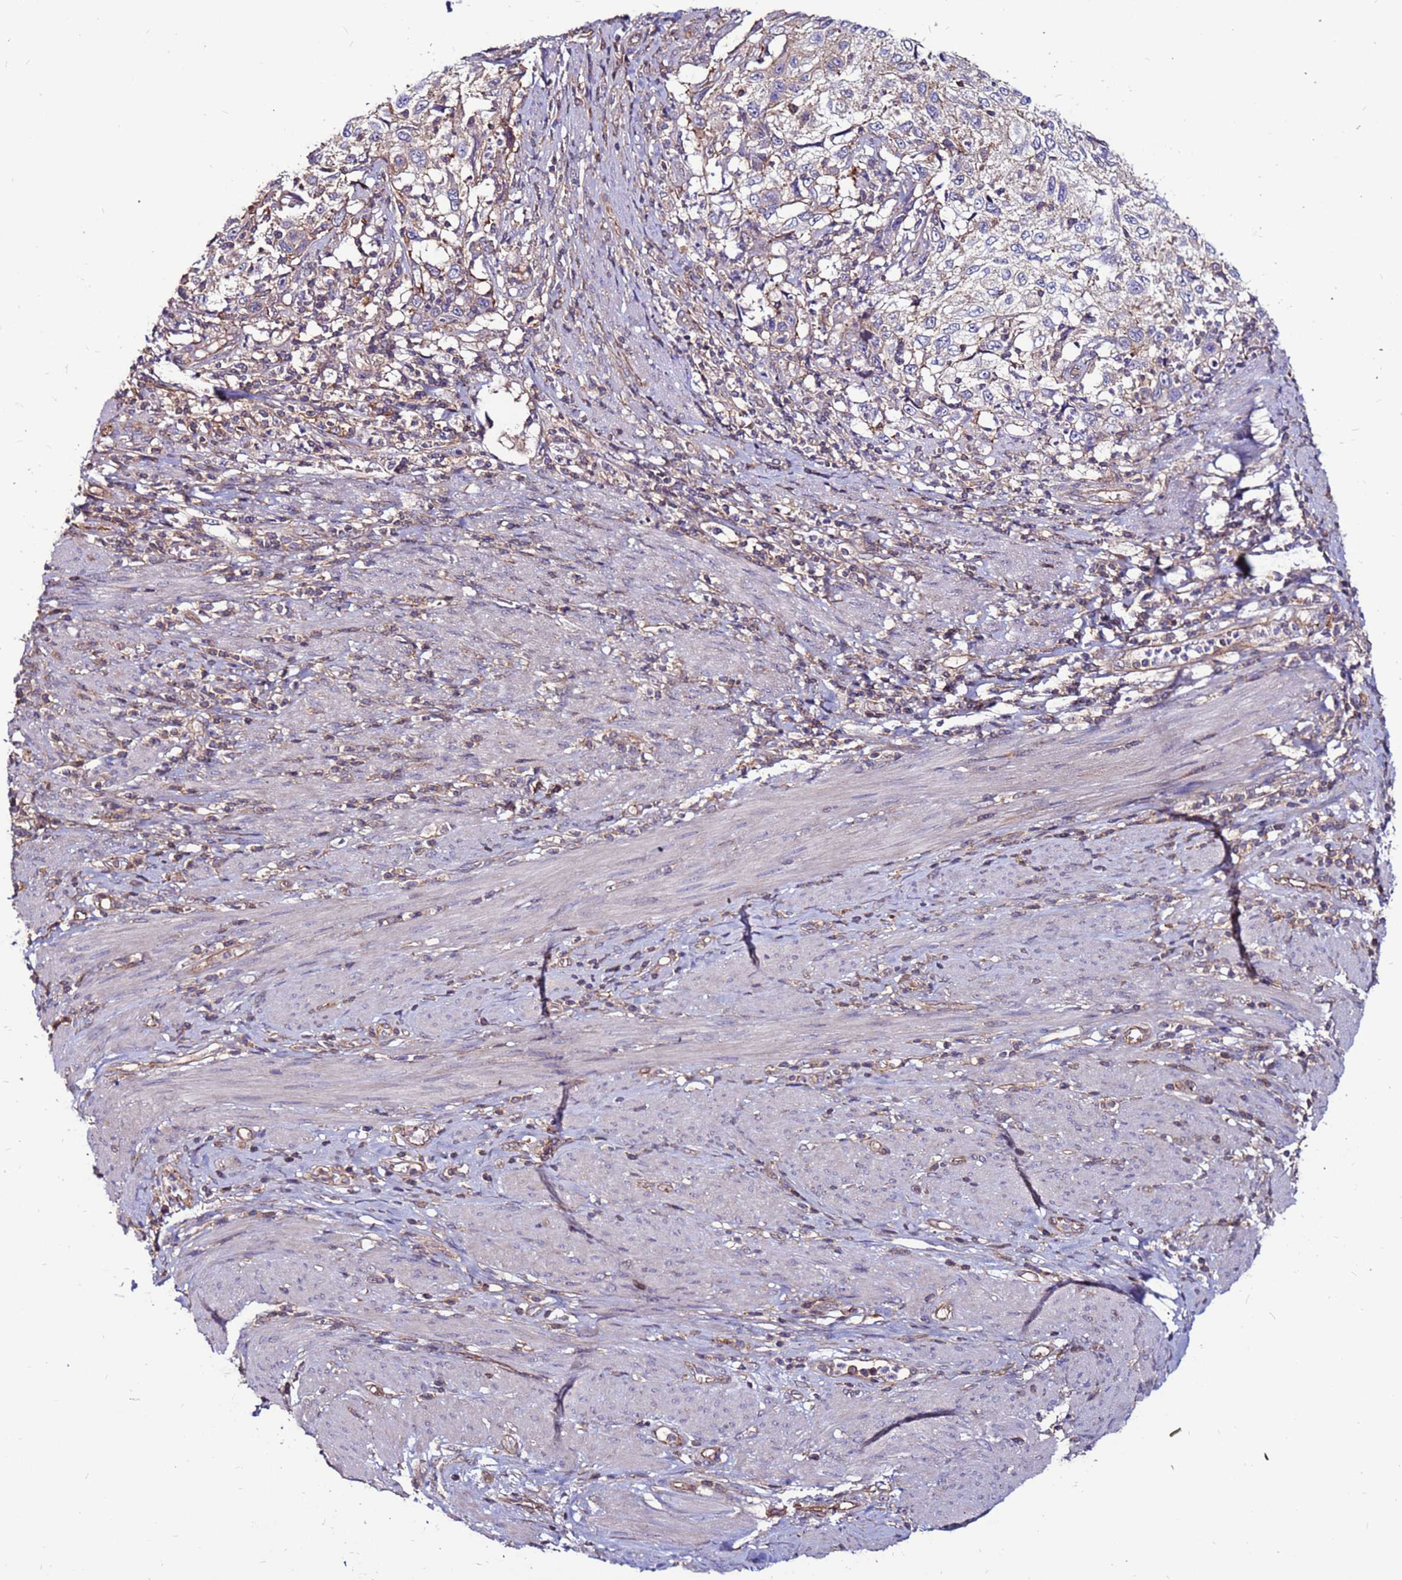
{"staining": {"intensity": "weak", "quantity": "<25%", "location": "cytoplasmic/membranous"}, "tissue": "cervical cancer", "cell_type": "Tumor cells", "image_type": "cancer", "snomed": [{"axis": "morphology", "description": "Squamous cell carcinoma, NOS"}, {"axis": "topography", "description": "Cervix"}], "caption": "Tumor cells show no significant protein staining in cervical cancer. (IHC, brightfield microscopy, high magnification).", "gene": "NRN1L", "patient": {"sex": "female", "age": 70}}